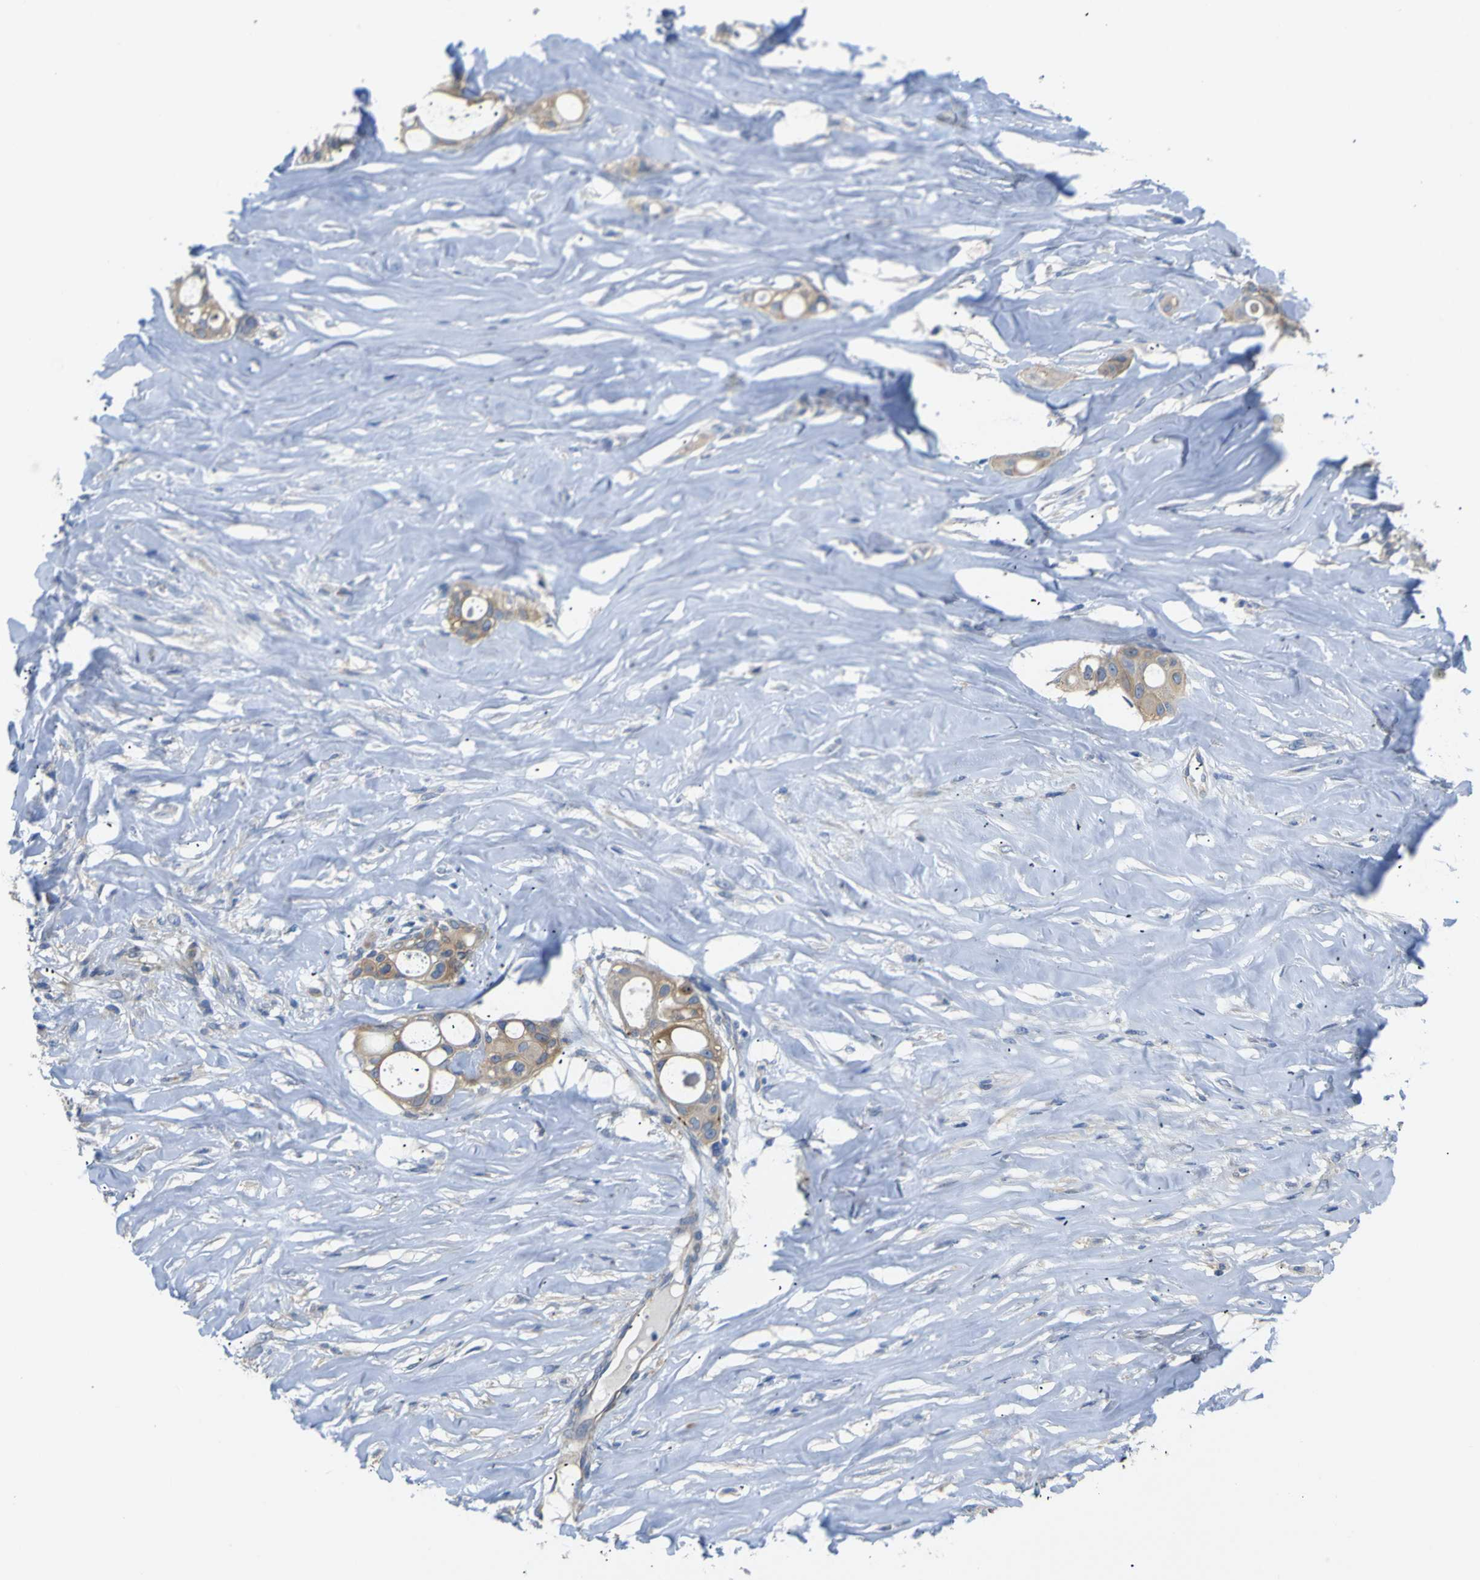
{"staining": {"intensity": "moderate", "quantity": ">75%", "location": "cytoplasmic/membranous"}, "tissue": "liver cancer", "cell_type": "Tumor cells", "image_type": "cancer", "snomed": [{"axis": "morphology", "description": "Cholangiocarcinoma"}, {"axis": "topography", "description": "Liver"}], "caption": "Tumor cells display medium levels of moderate cytoplasmic/membranous staining in about >75% of cells in human liver cancer (cholangiocarcinoma).", "gene": "SYPL1", "patient": {"sex": "female", "age": 67}}